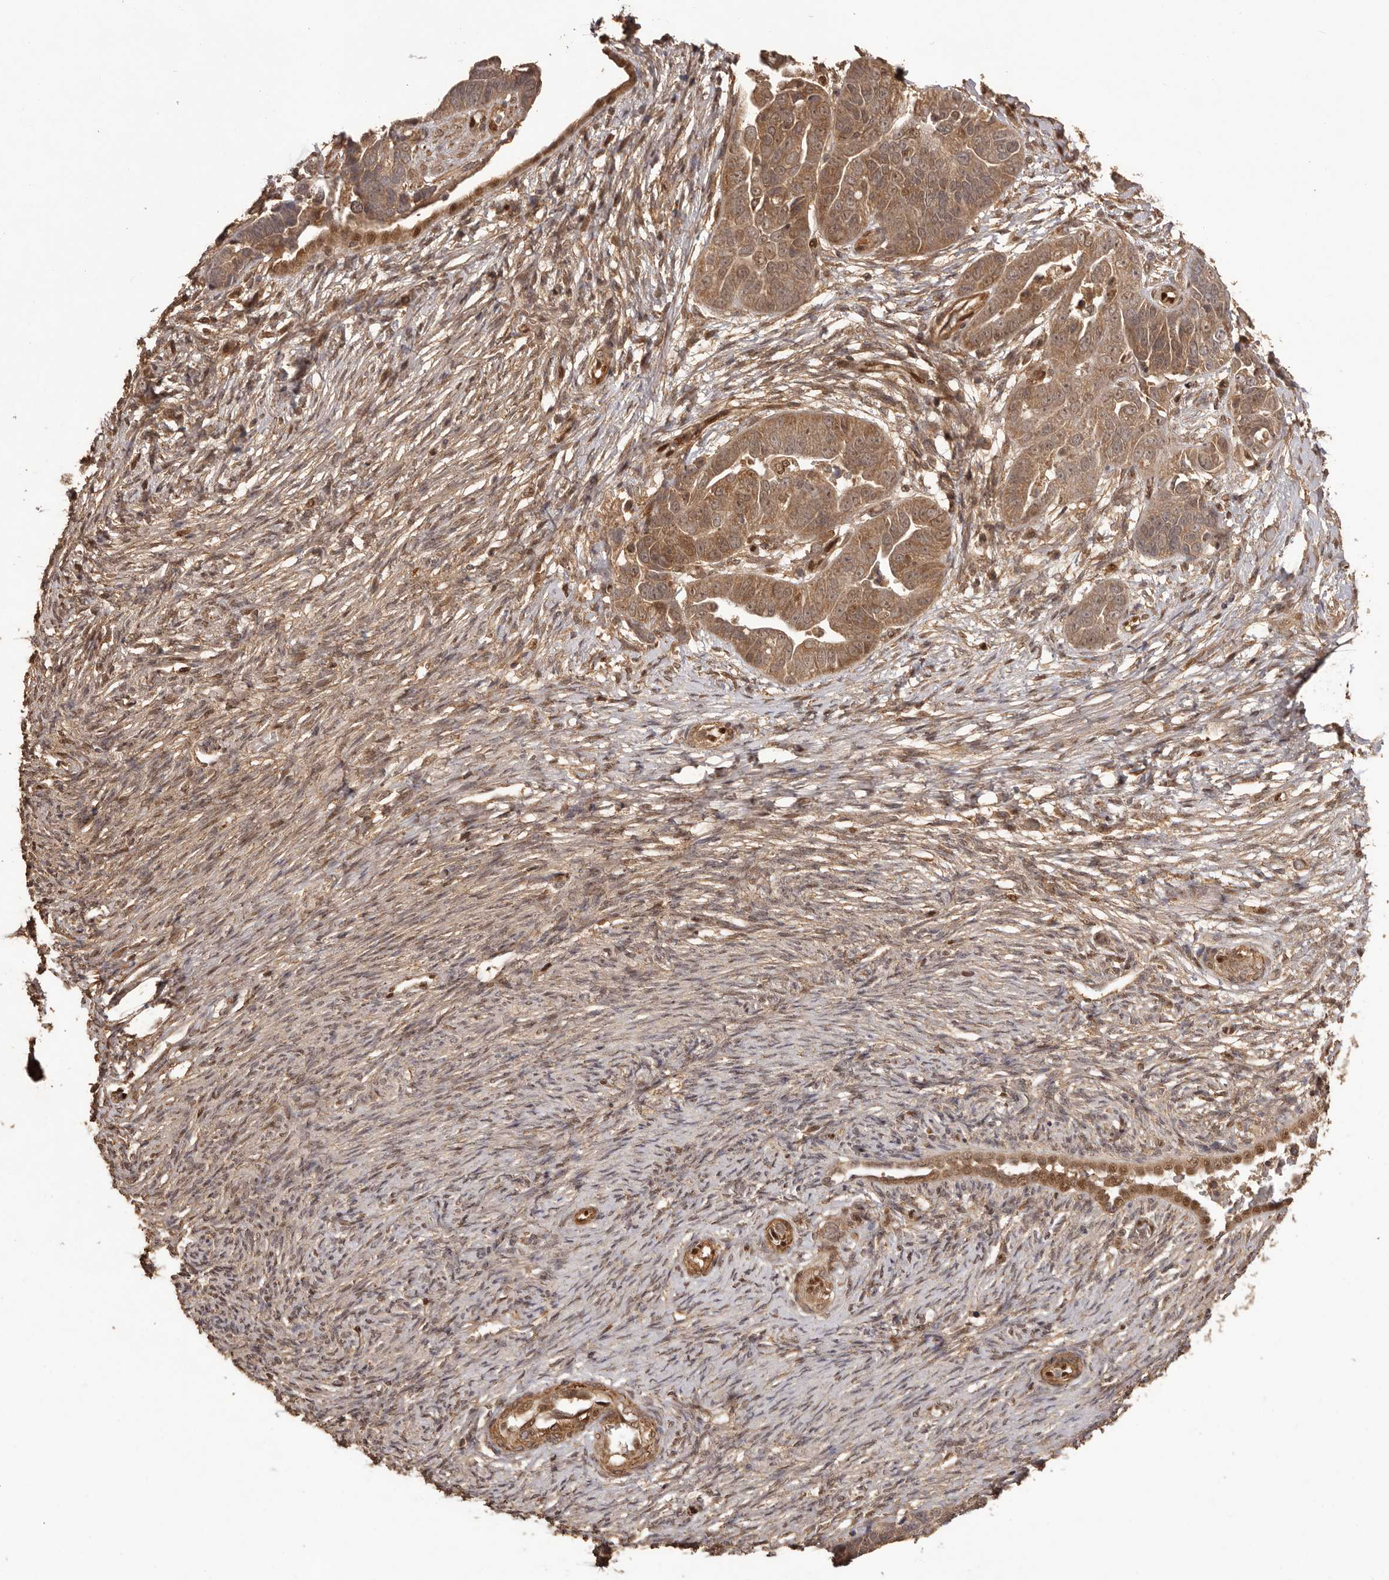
{"staining": {"intensity": "moderate", "quantity": ">75%", "location": "cytoplasmic/membranous"}, "tissue": "ovarian cancer", "cell_type": "Tumor cells", "image_type": "cancer", "snomed": [{"axis": "morphology", "description": "Cystadenocarcinoma, serous, NOS"}, {"axis": "topography", "description": "Ovary"}], "caption": "A brown stain shows moderate cytoplasmic/membranous staining of a protein in ovarian cancer tumor cells. The protein is stained brown, and the nuclei are stained in blue (DAB (3,3'-diaminobenzidine) IHC with brightfield microscopy, high magnification).", "gene": "UBR2", "patient": {"sex": "female", "age": 44}}